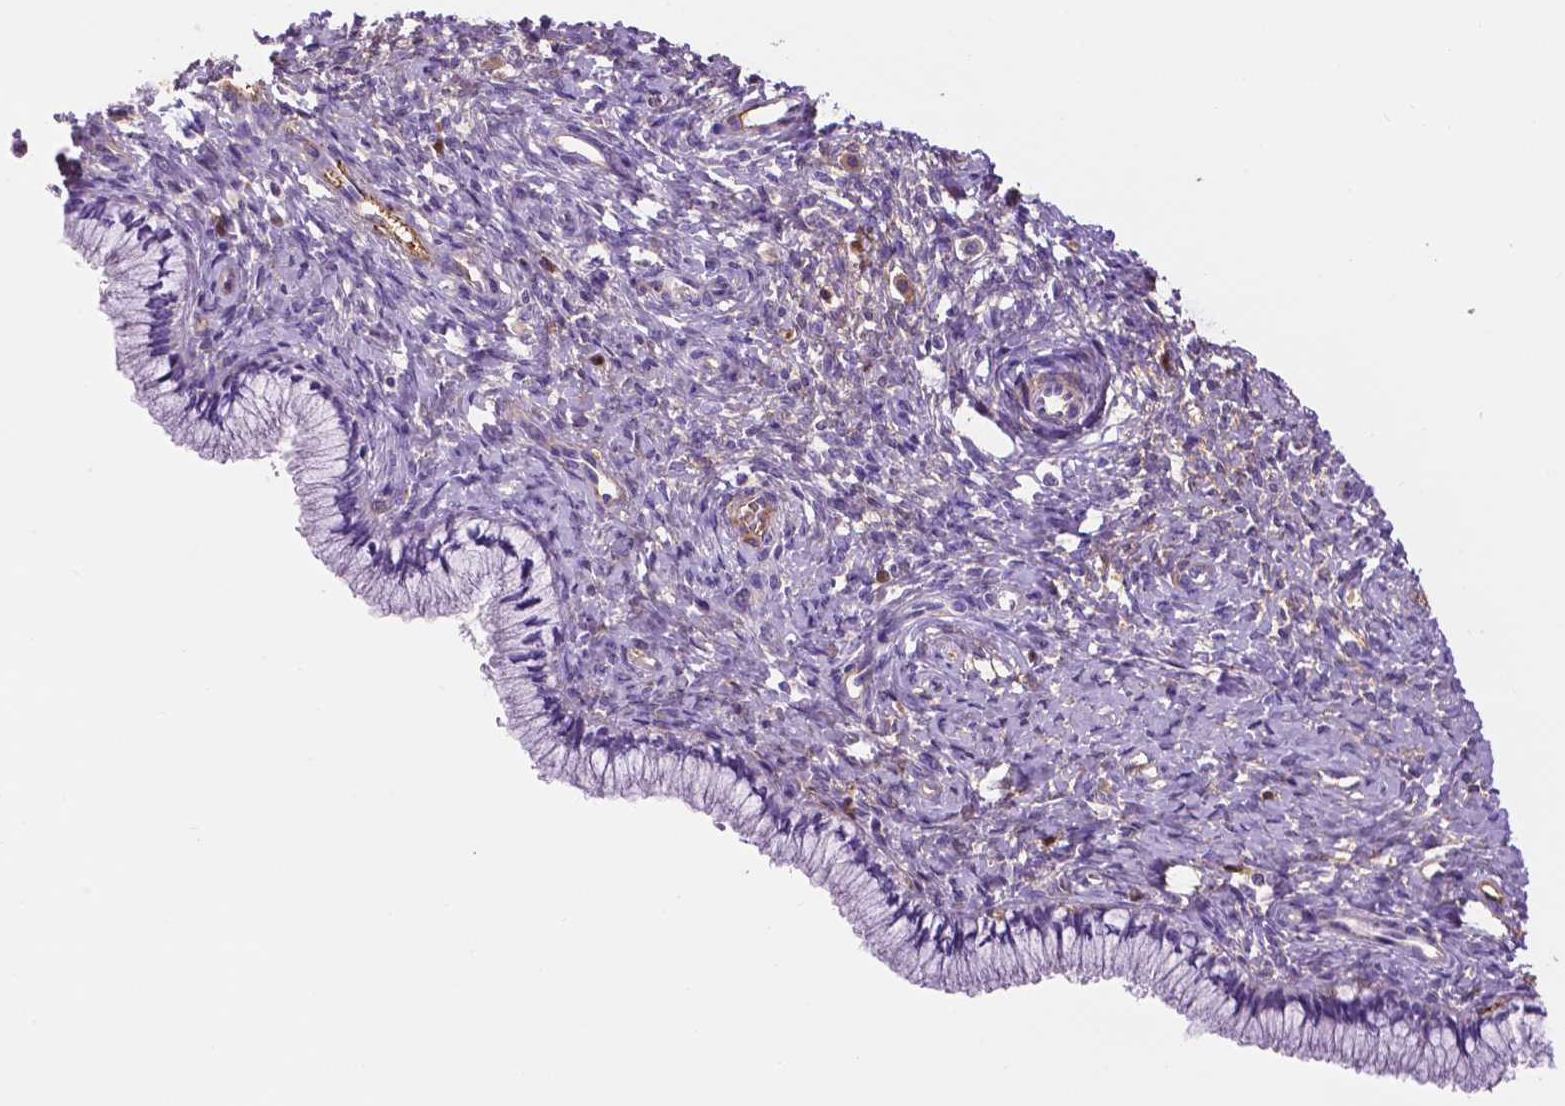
{"staining": {"intensity": "negative", "quantity": "none", "location": "none"}, "tissue": "cervix", "cell_type": "Glandular cells", "image_type": "normal", "snomed": [{"axis": "morphology", "description": "Normal tissue, NOS"}, {"axis": "topography", "description": "Cervix"}], "caption": "Immunohistochemistry histopathology image of unremarkable human cervix stained for a protein (brown), which shows no staining in glandular cells.", "gene": "APOE", "patient": {"sex": "female", "age": 37}}